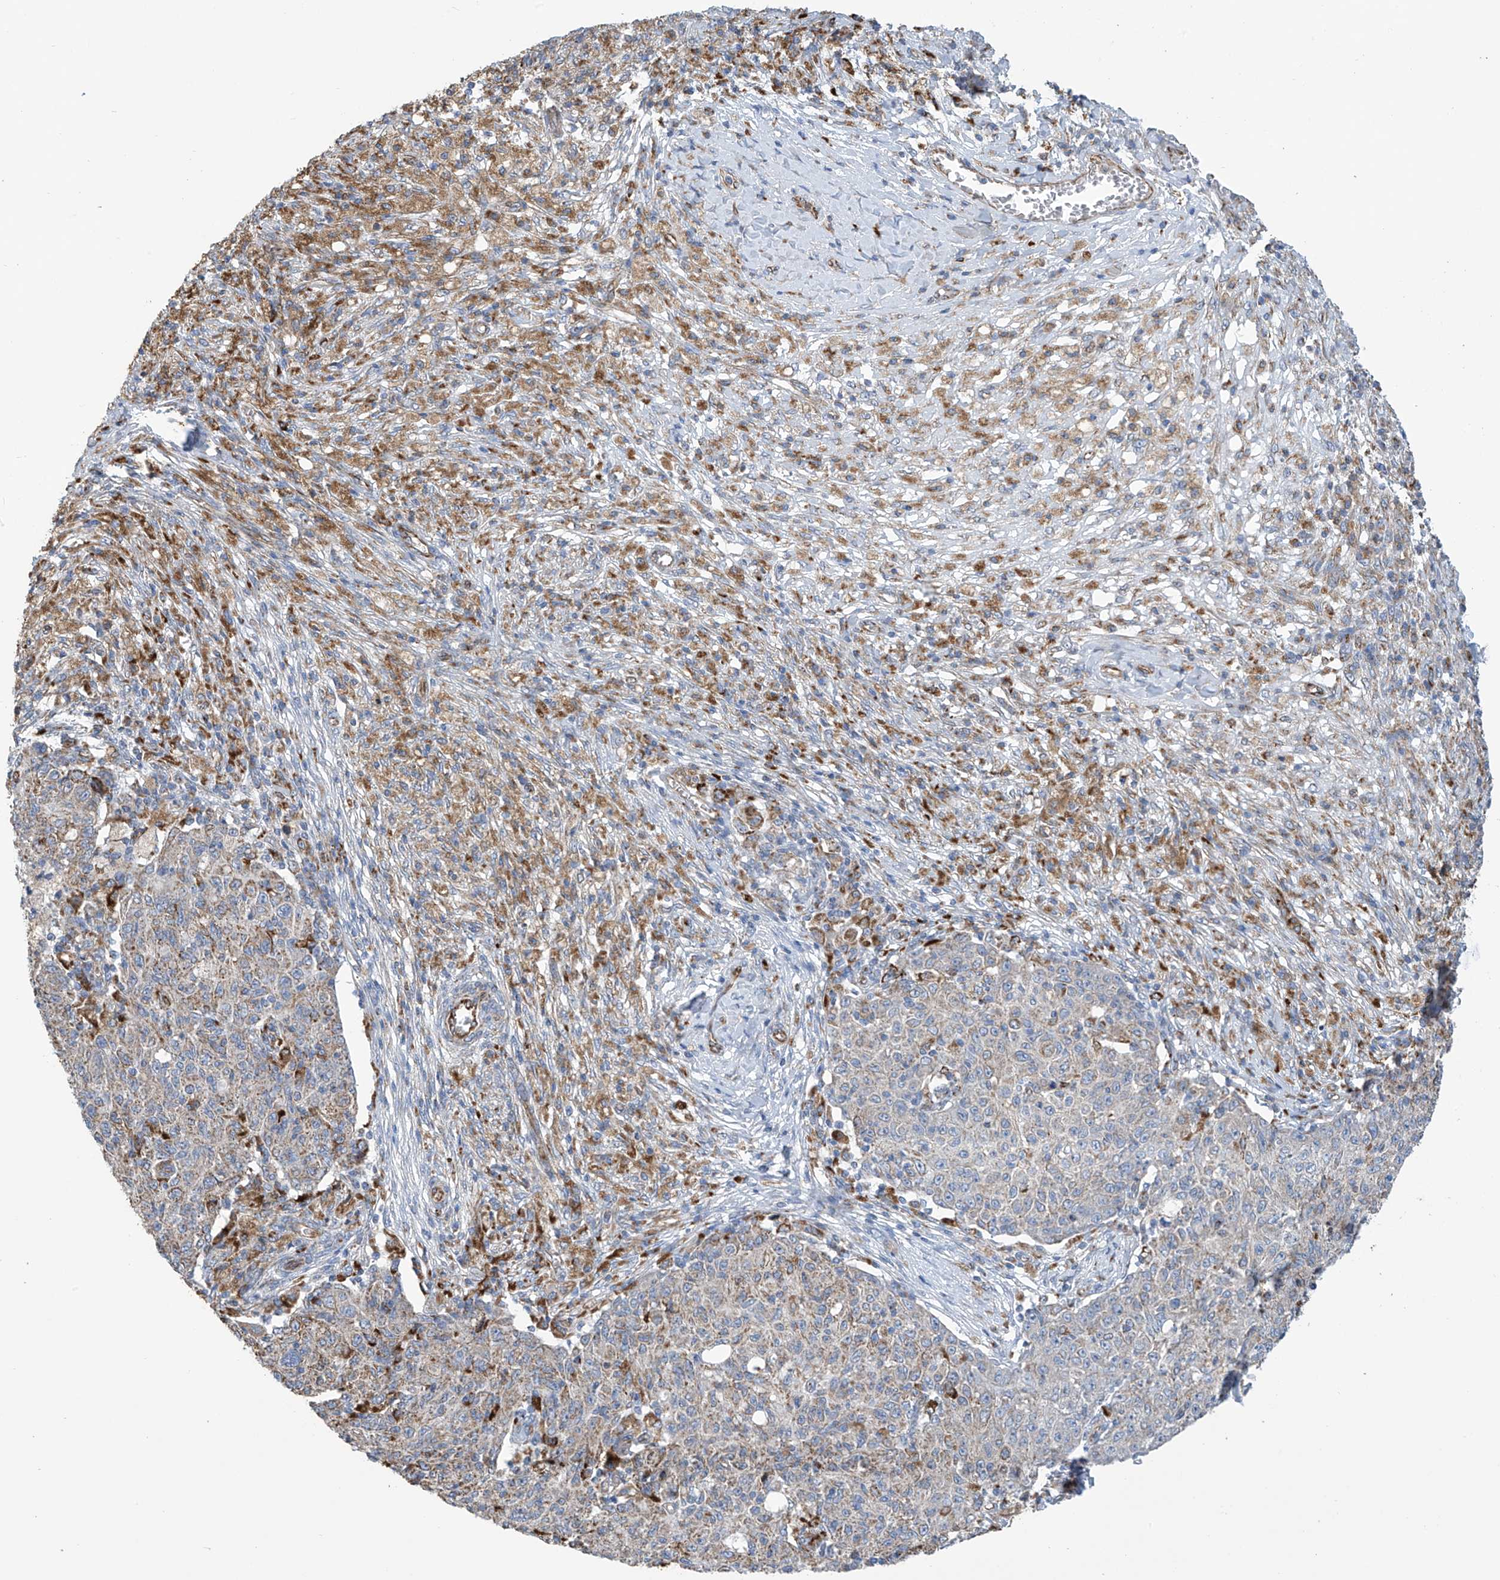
{"staining": {"intensity": "moderate", "quantity": "<25%", "location": "cytoplasmic/membranous"}, "tissue": "ovarian cancer", "cell_type": "Tumor cells", "image_type": "cancer", "snomed": [{"axis": "morphology", "description": "Carcinoma, endometroid"}, {"axis": "topography", "description": "Ovary"}], "caption": "Ovarian endometroid carcinoma stained with a protein marker demonstrates moderate staining in tumor cells.", "gene": "EIF5B", "patient": {"sex": "female", "age": 42}}